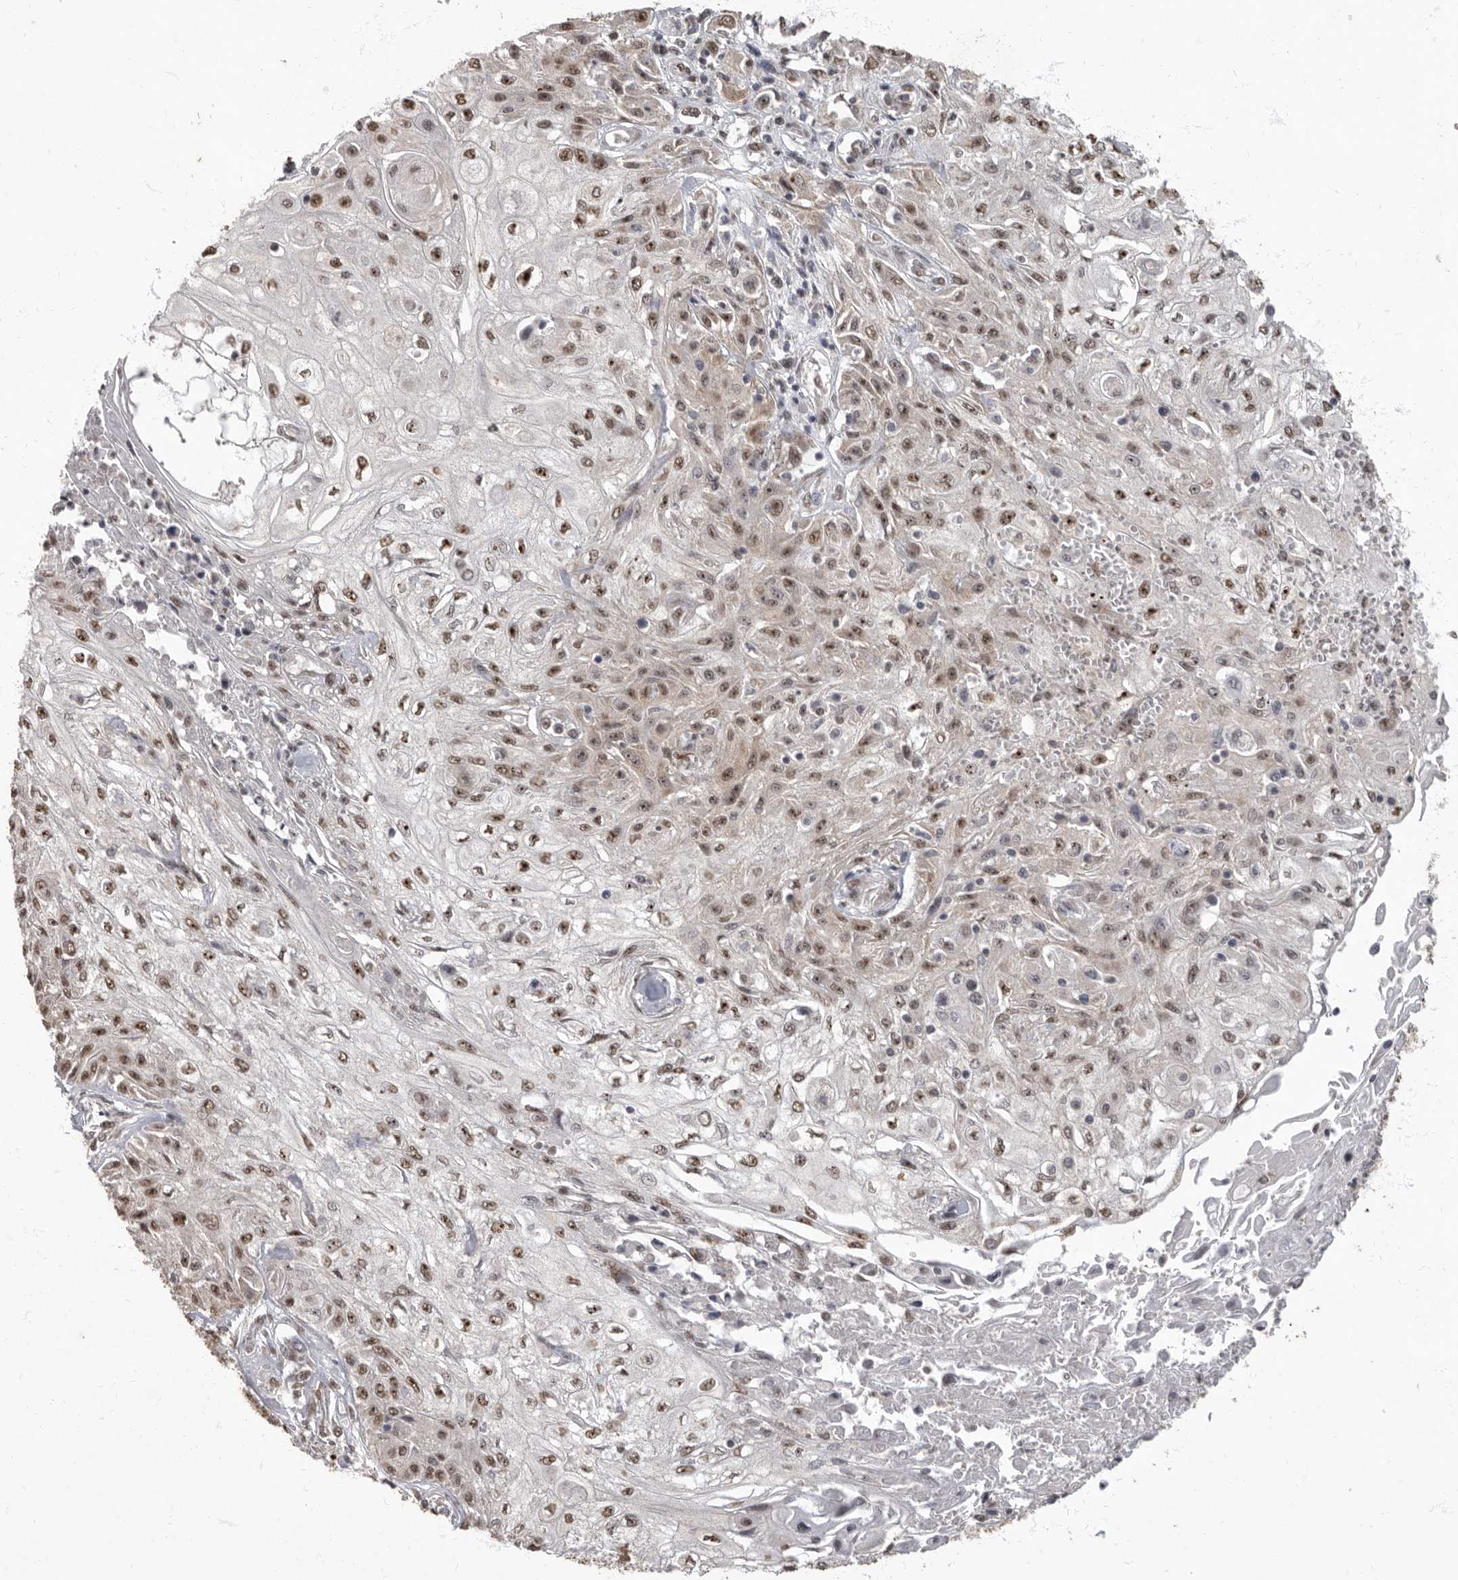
{"staining": {"intensity": "moderate", "quantity": ">75%", "location": "nuclear"}, "tissue": "skin cancer", "cell_type": "Tumor cells", "image_type": "cancer", "snomed": [{"axis": "morphology", "description": "Squamous cell carcinoma, NOS"}, {"axis": "morphology", "description": "Squamous cell carcinoma, metastatic, NOS"}, {"axis": "topography", "description": "Skin"}, {"axis": "topography", "description": "Lymph node"}], "caption": "Immunohistochemistry of human skin cancer (squamous cell carcinoma) displays medium levels of moderate nuclear staining in approximately >75% of tumor cells. The protein of interest is shown in brown color, while the nuclei are stained blue.", "gene": "NBL1", "patient": {"sex": "male", "age": 75}}